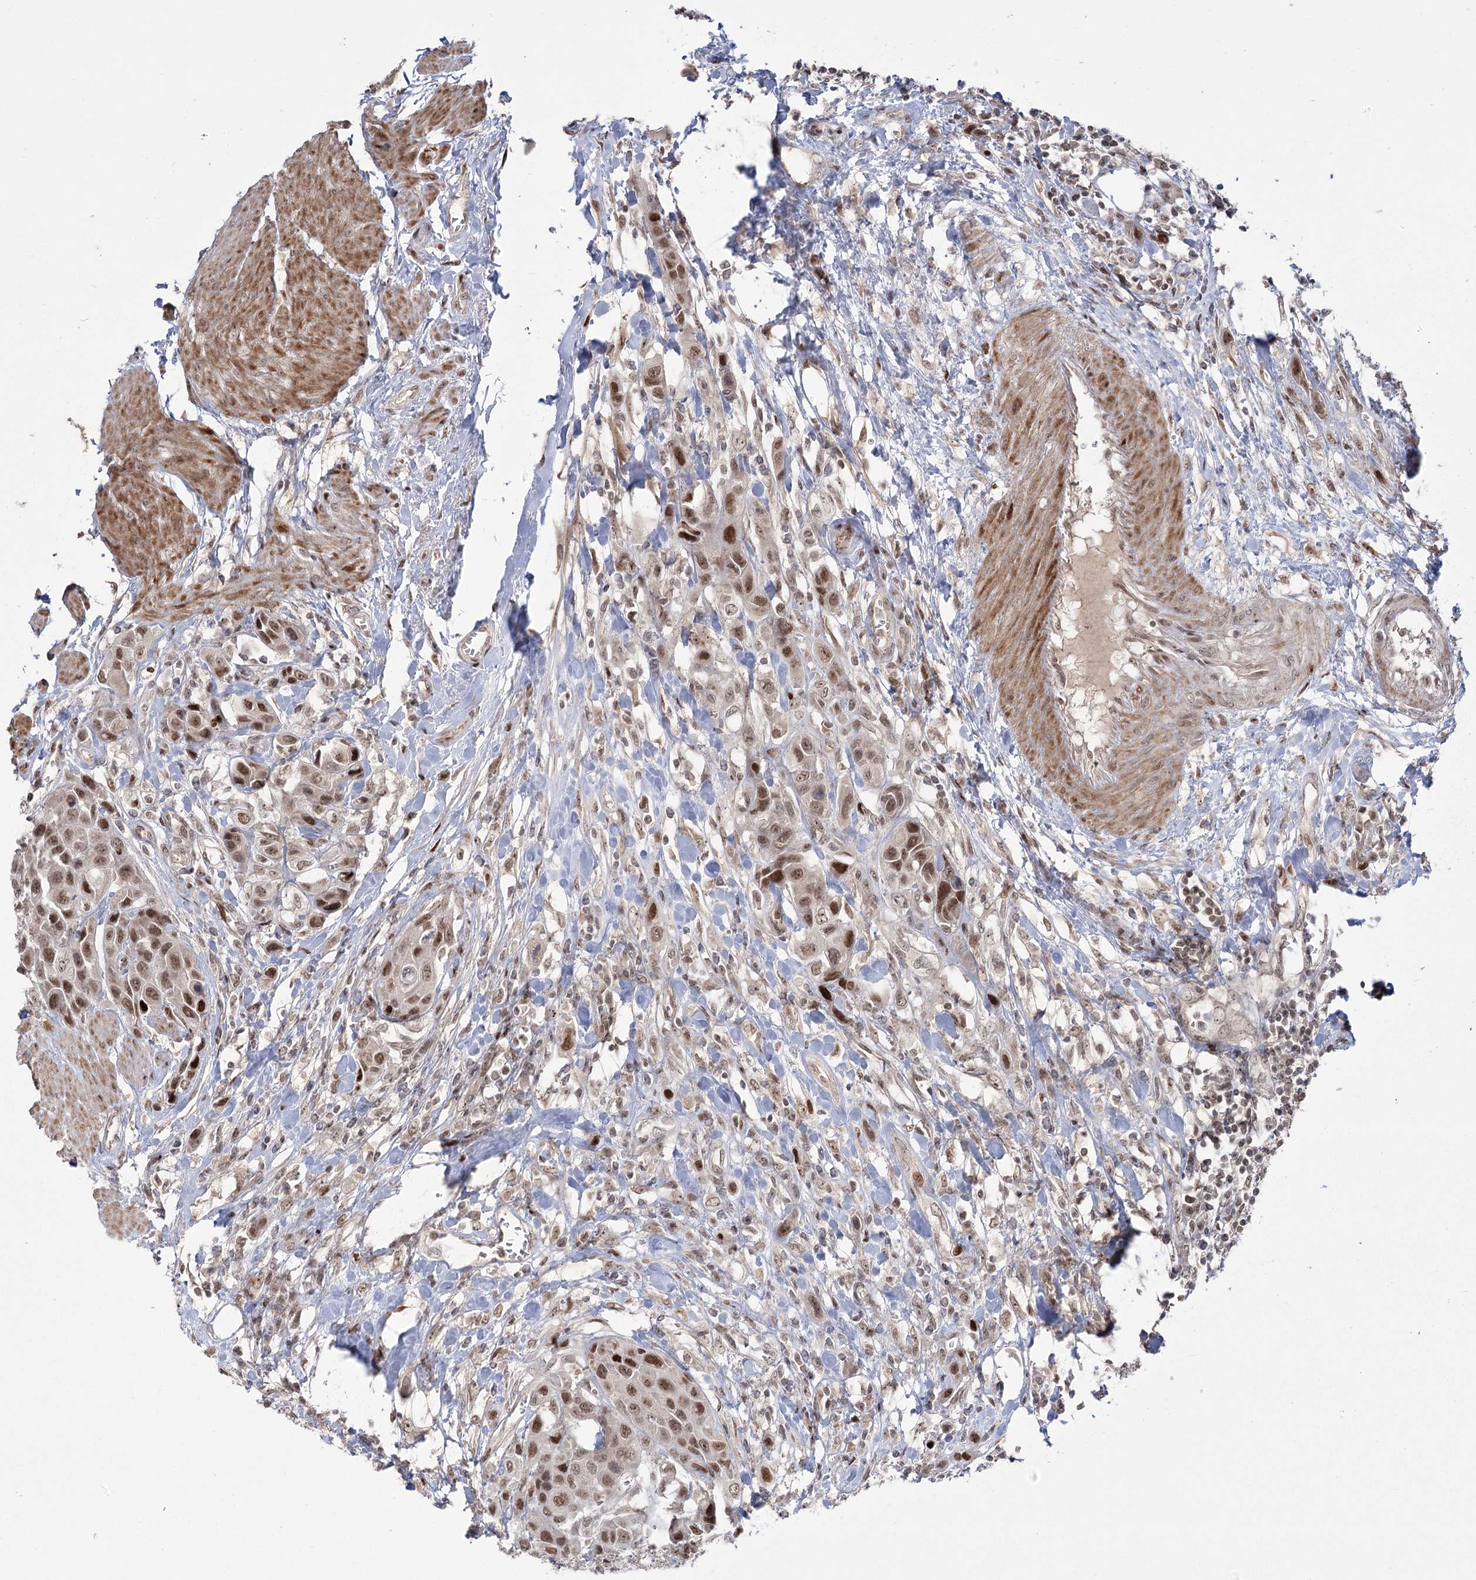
{"staining": {"intensity": "moderate", "quantity": ">75%", "location": "nuclear"}, "tissue": "urothelial cancer", "cell_type": "Tumor cells", "image_type": "cancer", "snomed": [{"axis": "morphology", "description": "Urothelial carcinoma, High grade"}, {"axis": "topography", "description": "Urinary bladder"}], "caption": "Human urothelial carcinoma (high-grade) stained with a brown dye exhibits moderate nuclear positive expression in approximately >75% of tumor cells.", "gene": "HELQ", "patient": {"sex": "male", "age": 50}}